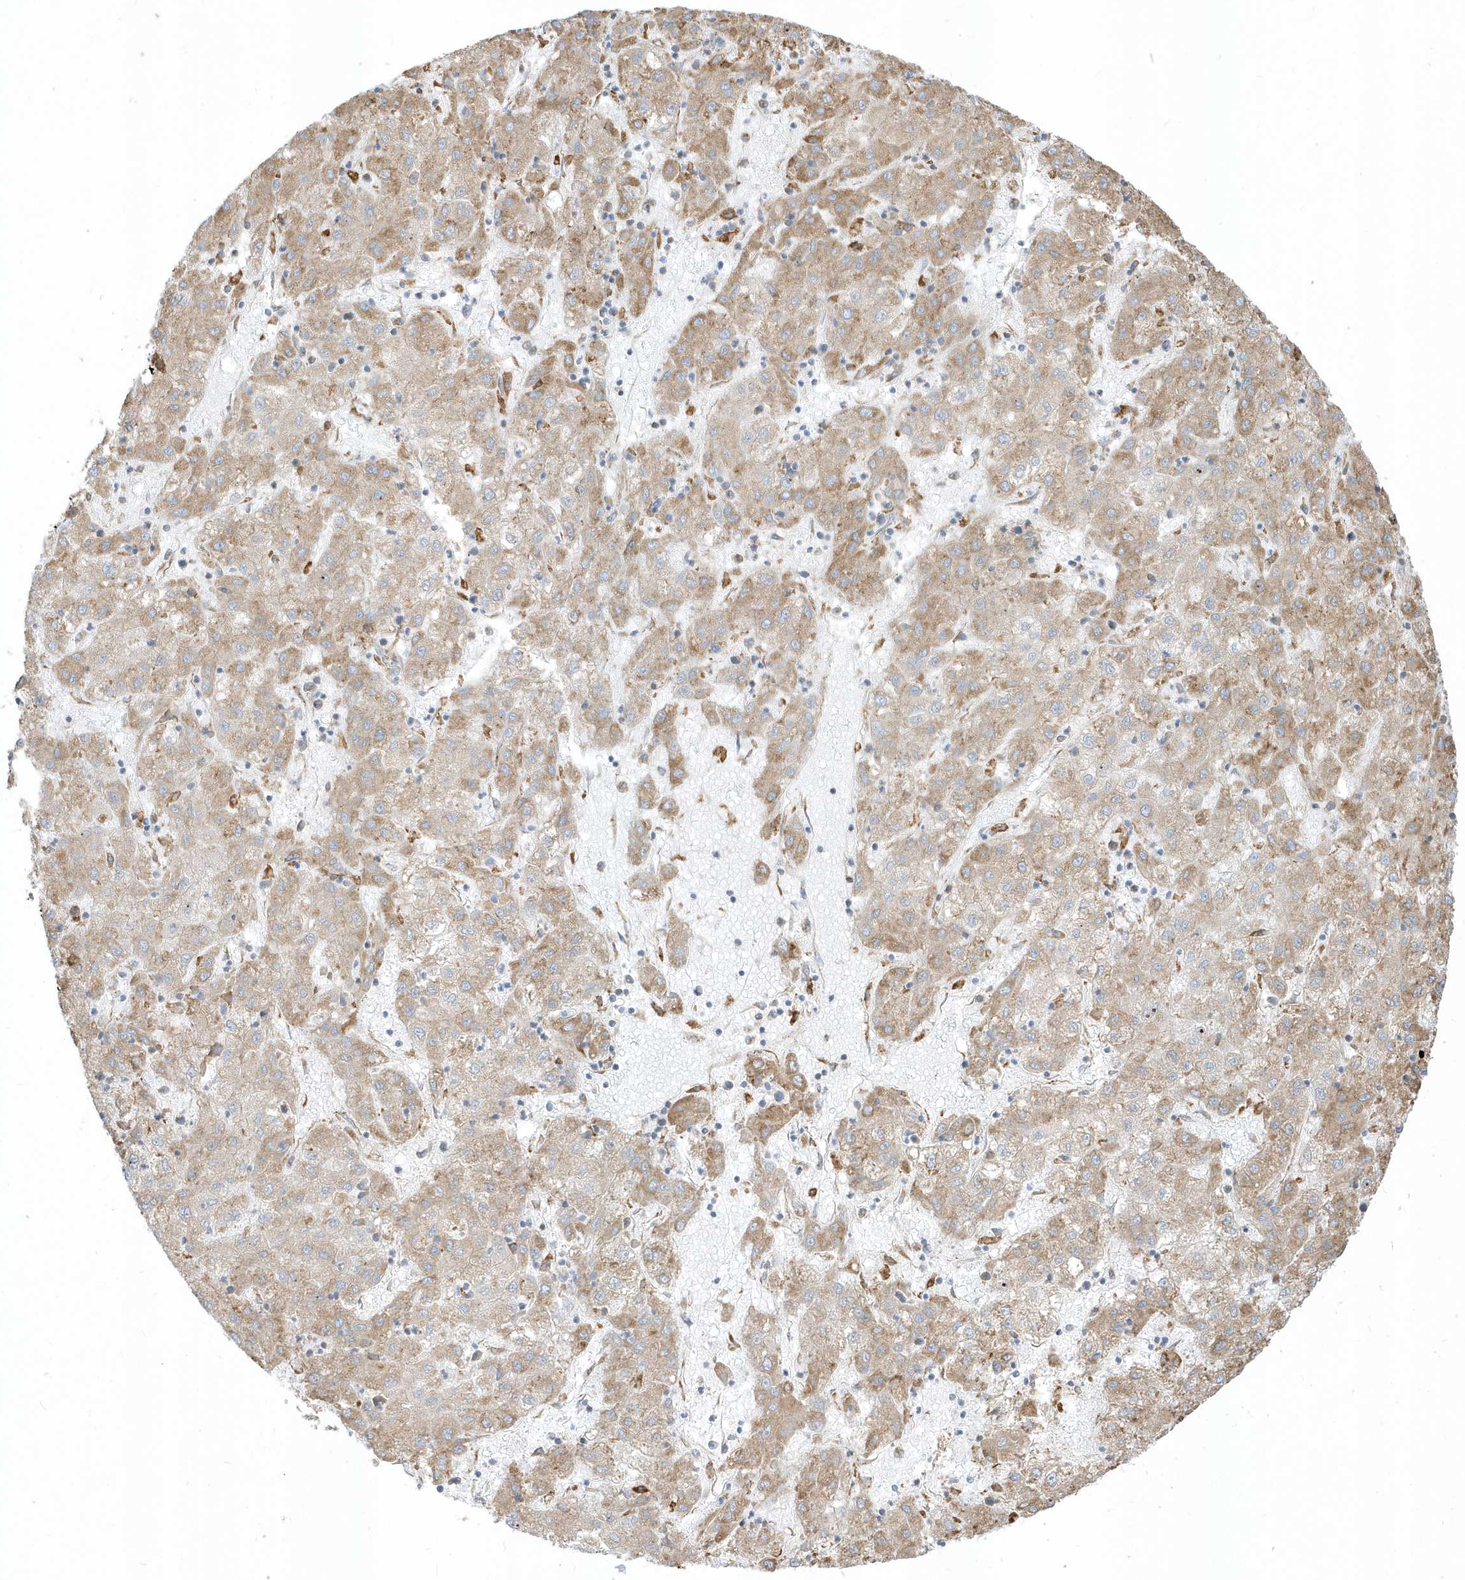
{"staining": {"intensity": "moderate", "quantity": ">75%", "location": "cytoplasmic/membranous"}, "tissue": "liver cancer", "cell_type": "Tumor cells", "image_type": "cancer", "snomed": [{"axis": "morphology", "description": "Carcinoma, Hepatocellular, NOS"}, {"axis": "topography", "description": "Liver"}], "caption": "Liver cancer (hepatocellular carcinoma) stained with immunohistochemistry (IHC) displays moderate cytoplasmic/membranous positivity in about >75% of tumor cells.", "gene": "PDIA6", "patient": {"sex": "male", "age": 72}}